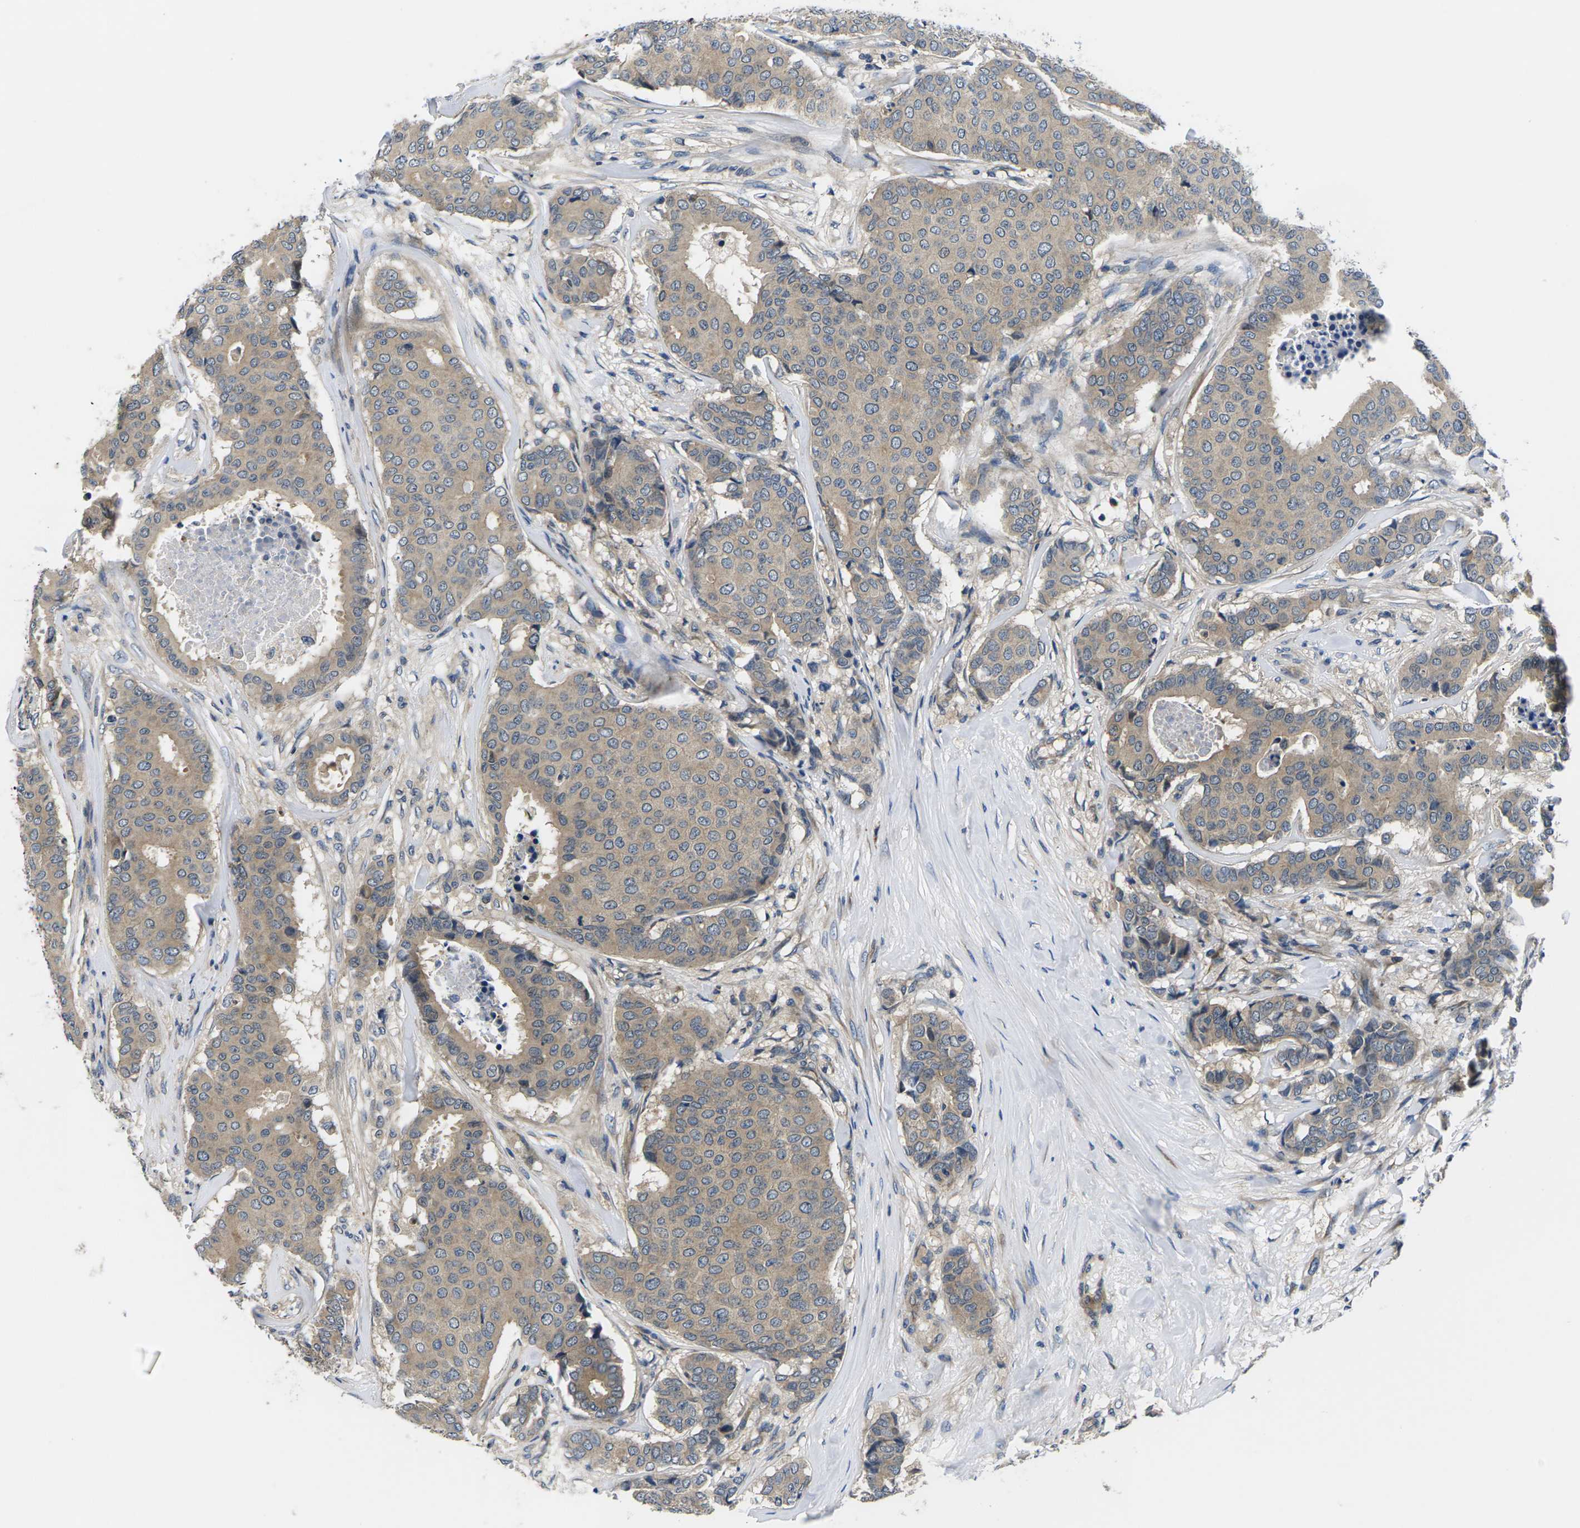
{"staining": {"intensity": "weak", "quantity": "25%-75%", "location": "cytoplasmic/membranous"}, "tissue": "breast cancer", "cell_type": "Tumor cells", "image_type": "cancer", "snomed": [{"axis": "morphology", "description": "Duct carcinoma"}, {"axis": "topography", "description": "Breast"}], "caption": "Tumor cells exhibit low levels of weak cytoplasmic/membranous expression in approximately 25%-75% of cells in human breast cancer (invasive ductal carcinoma).", "gene": "PLCE1", "patient": {"sex": "female", "age": 75}}